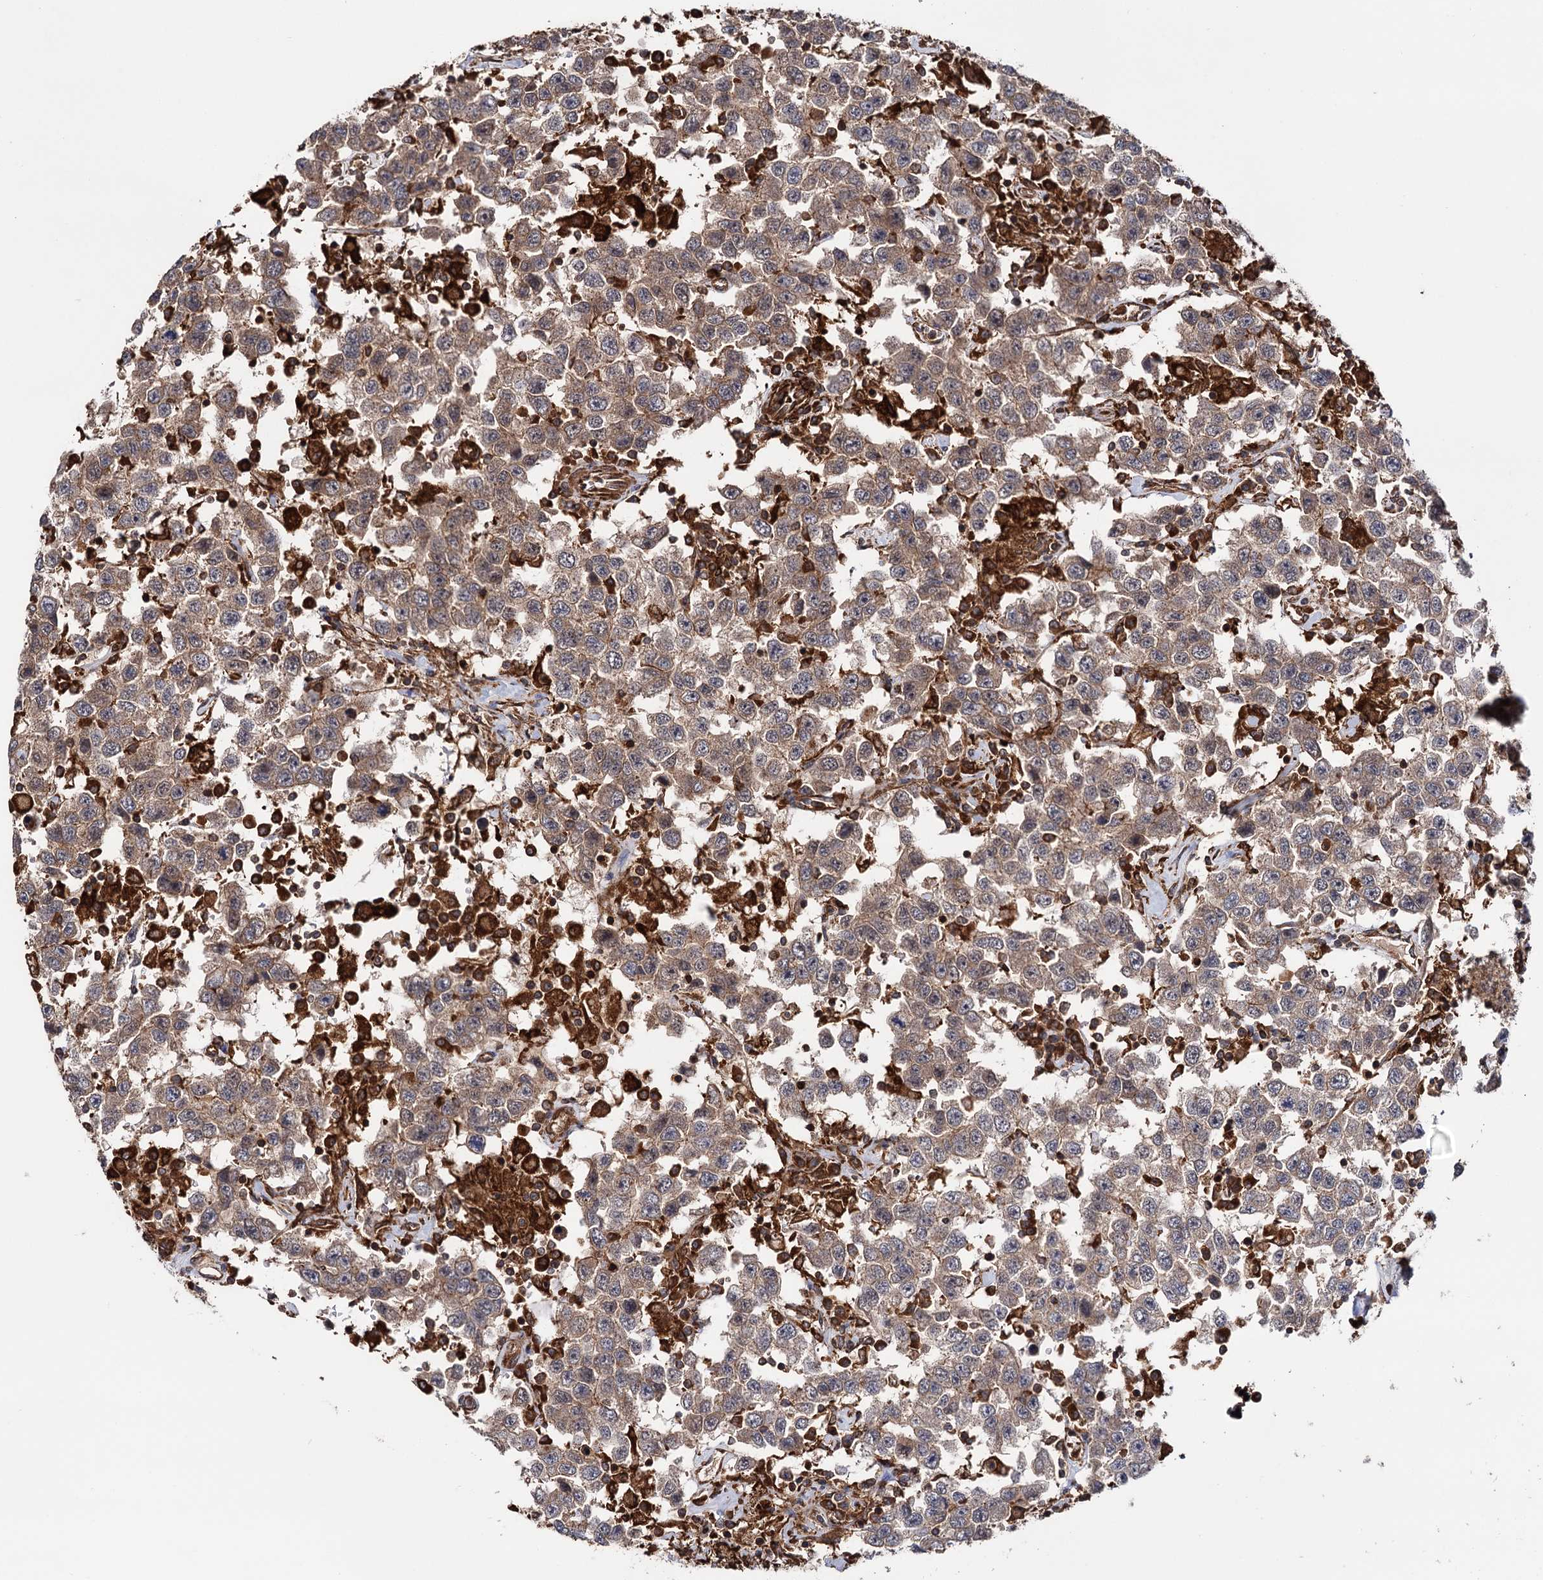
{"staining": {"intensity": "weak", "quantity": ">75%", "location": "cytoplasmic/membranous,nuclear"}, "tissue": "testis cancer", "cell_type": "Tumor cells", "image_type": "cancer", "snomed": [{"axis": "morphology", "description": "Seminoma, NOS"}, {"axis": "topography", "description": "Testis"}], "caption": "A photomicrograph showing weak cytoplasmic/membranous and nuclear staining in approximately >75% of tumor cells in testis seminoma, as visualized by brown immunohistochemical staining.", "gene": "ATP8B4", "patient": {"sex": "male", "age": 41}}